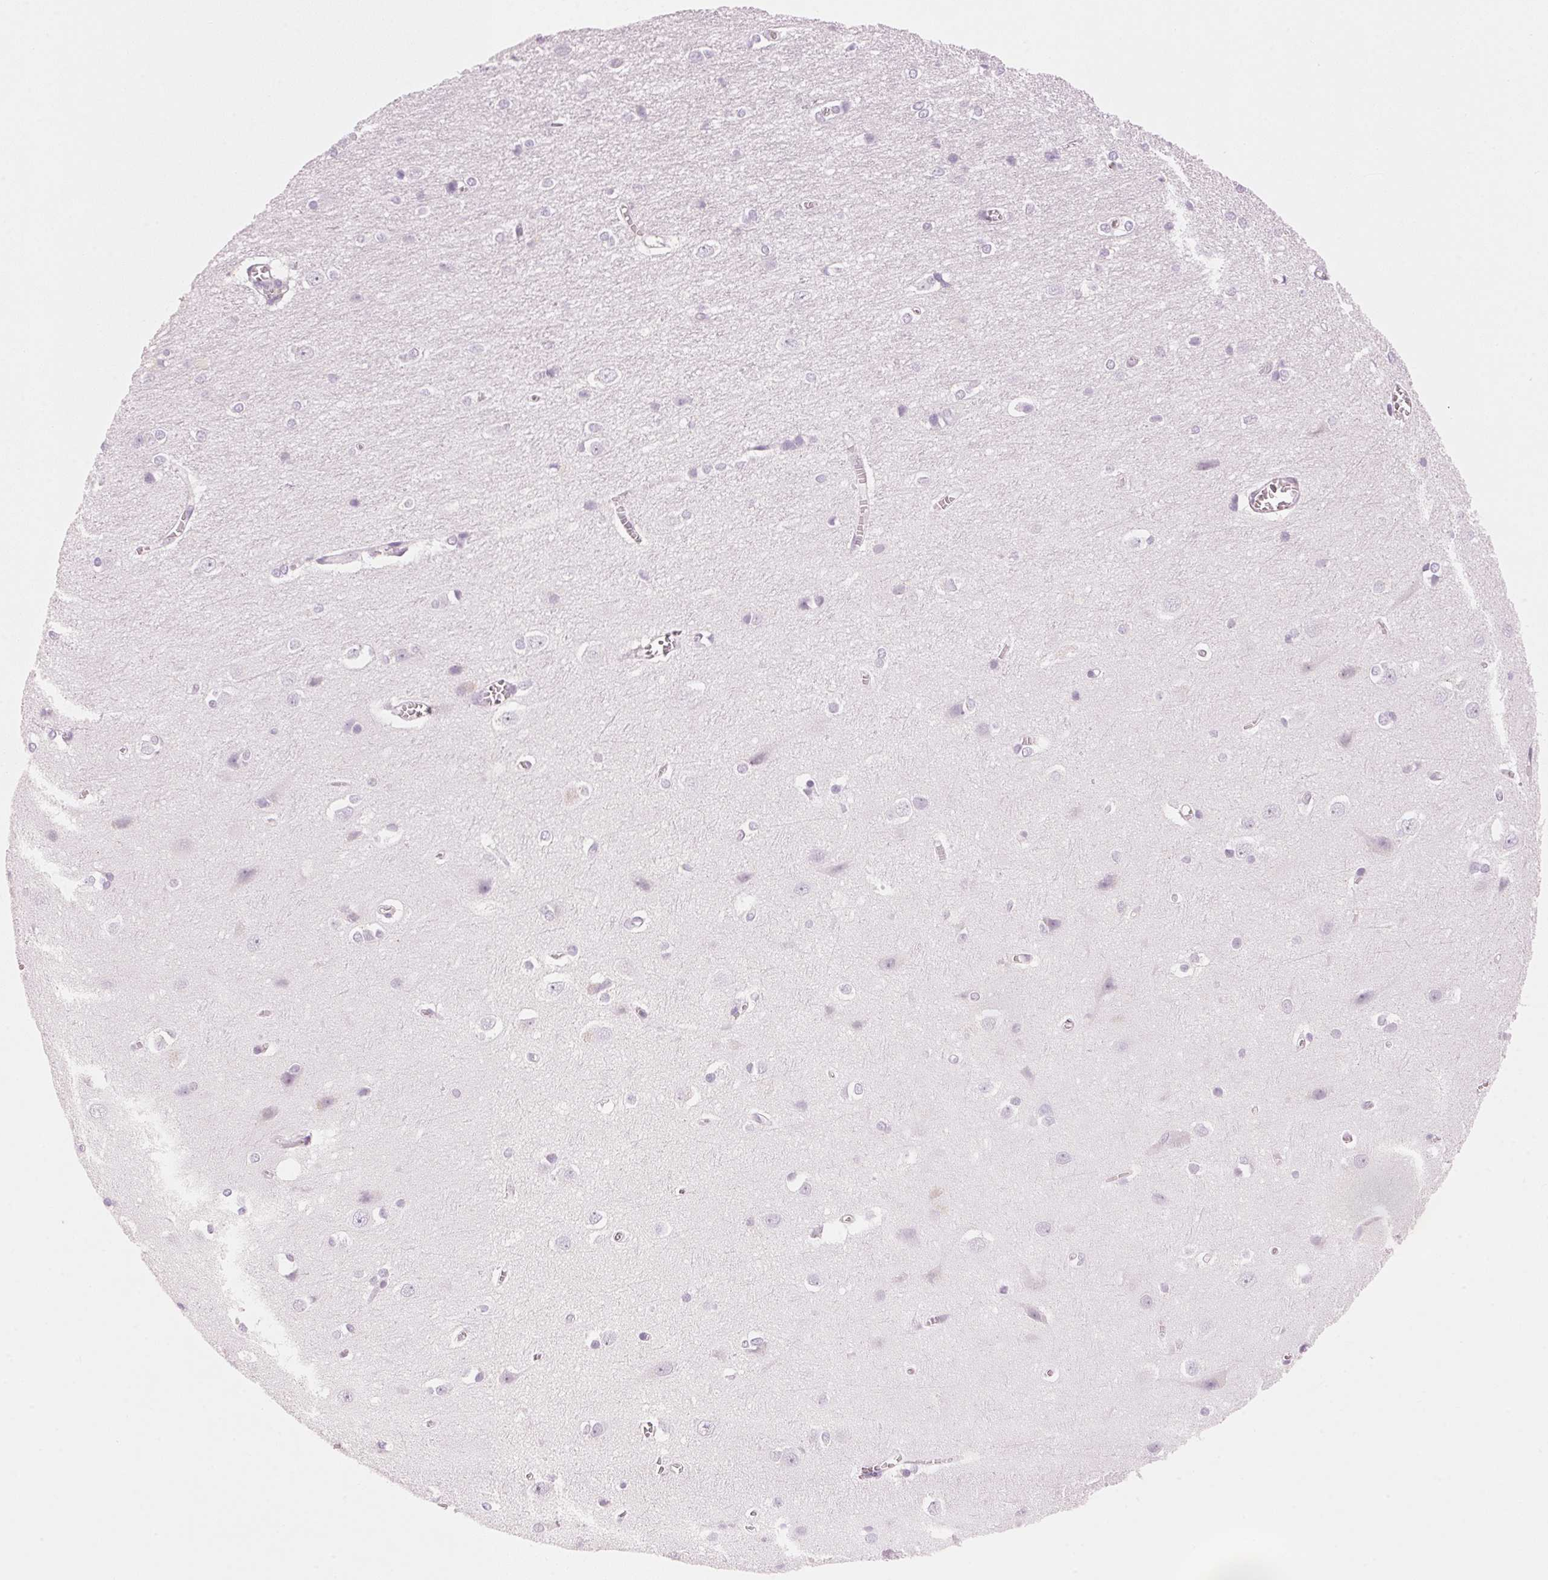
{"staining": {"intensity": "negative", "quantity": "none", "location": "none"}, "tissue": "cerebral cortex", "cell_type": "Endothelial cells", "image_type": "normal", "snomed": [{"axis": "morphology", "description": "Normal tissue, NOS"}, {"axis": "topography", "description": "Cerebral cortex"}], "caption": "A high-resolution micrograph shows IHC staining of normal cerebral cortex, which displays no significant positivity in endothelial cells. (DAB immunohistochemistry (IHC), high magnification).", "gene": "HOXB13", "patient": {"sex": "male", "age": 37}}